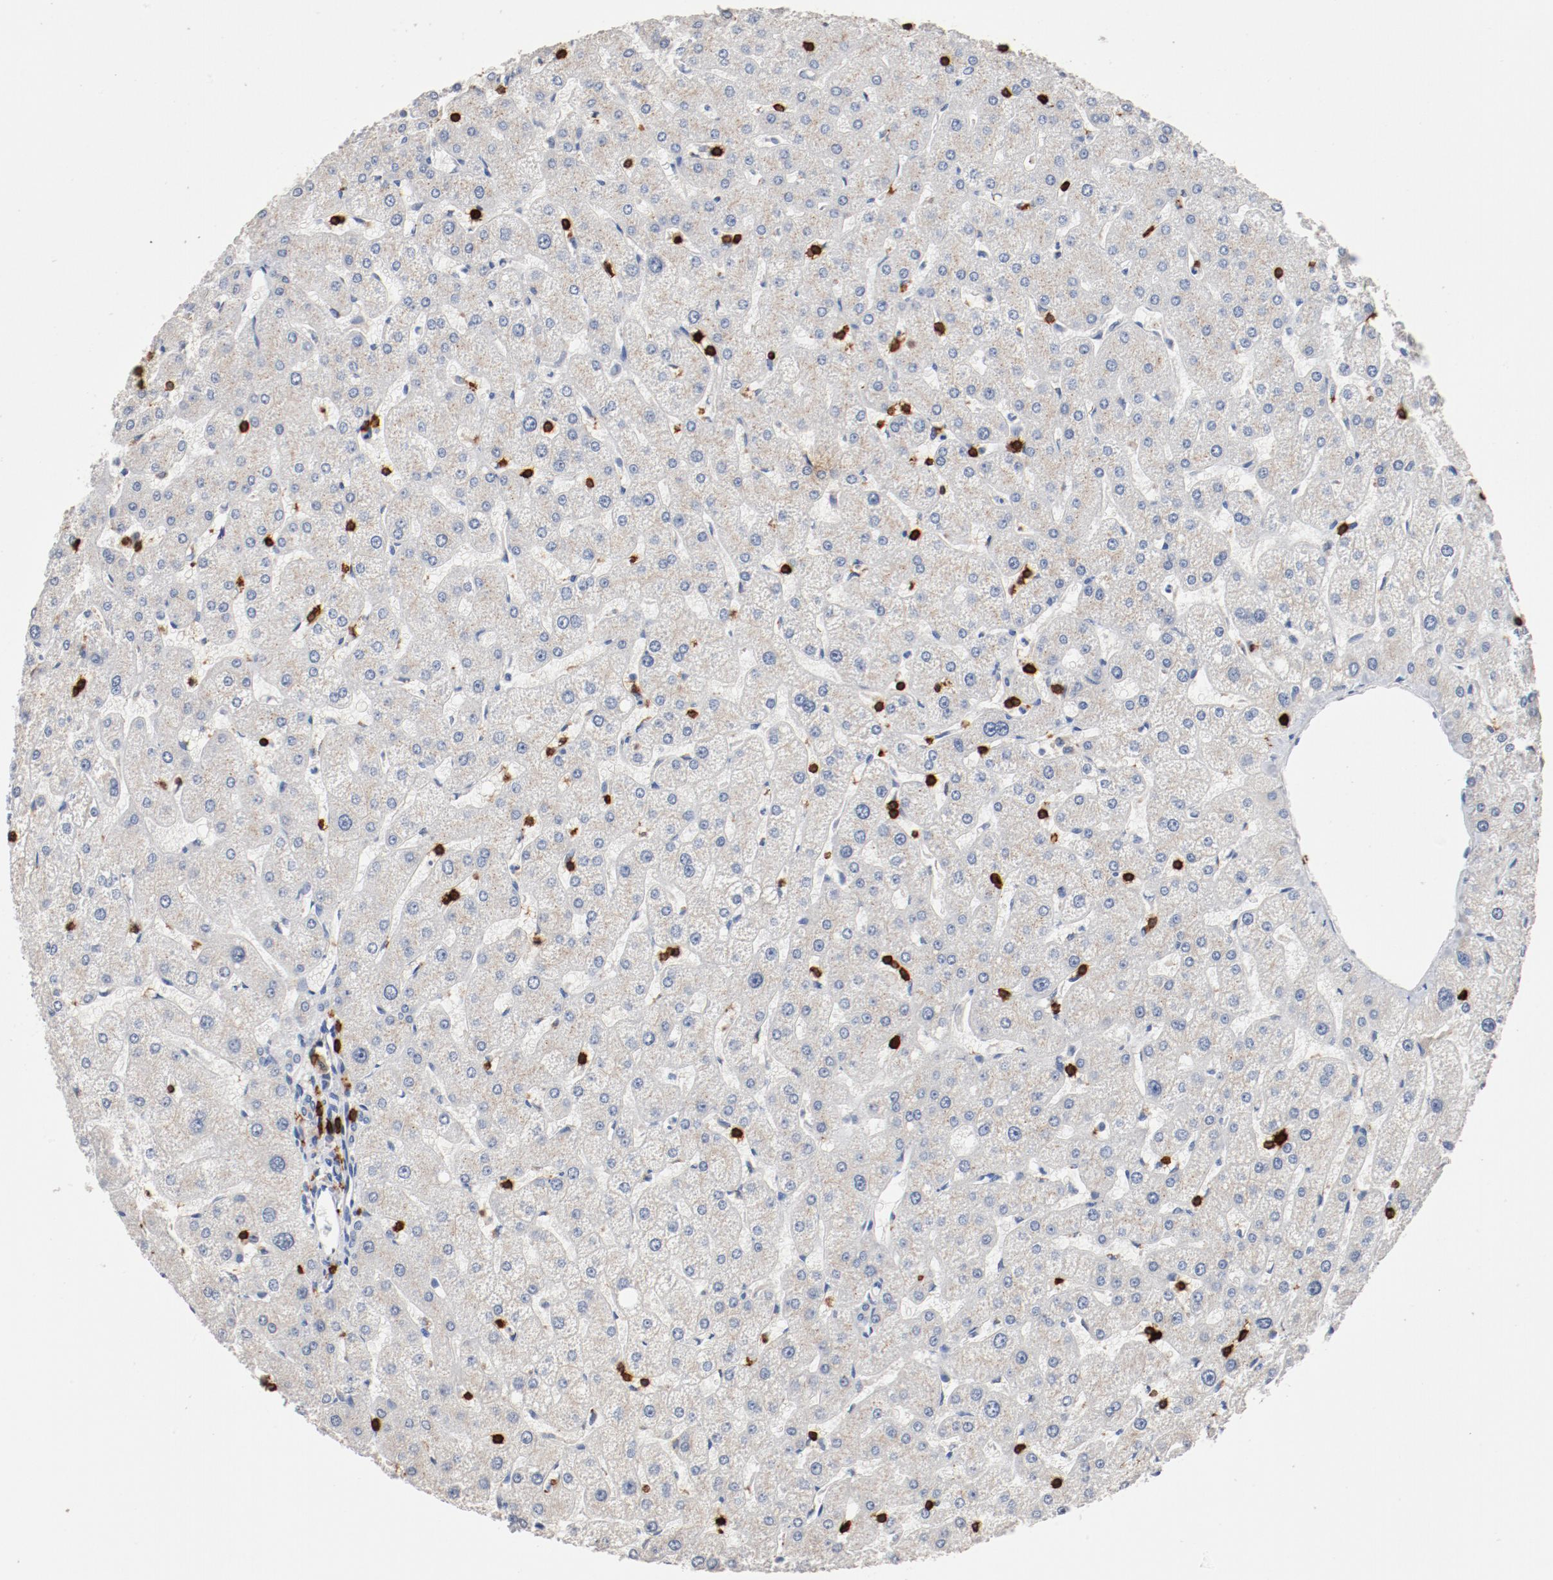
{"staining": {"intensity": "negative", "quantity": "none", "location": "none"}, "tissue": "liver", "cell_type": "Cholangiocytes", "image_type": "normal", "snomed": [{"axis": "morphology", "description": "Normal tissue, NOS"}, {"axis": "topography", "description": "Liver"}], "caption": "Liver stained for a protein using IHC shows no expression cholangiocytes.", "gene": "CD247", "patient": {"sex": "male", "age": 67}}